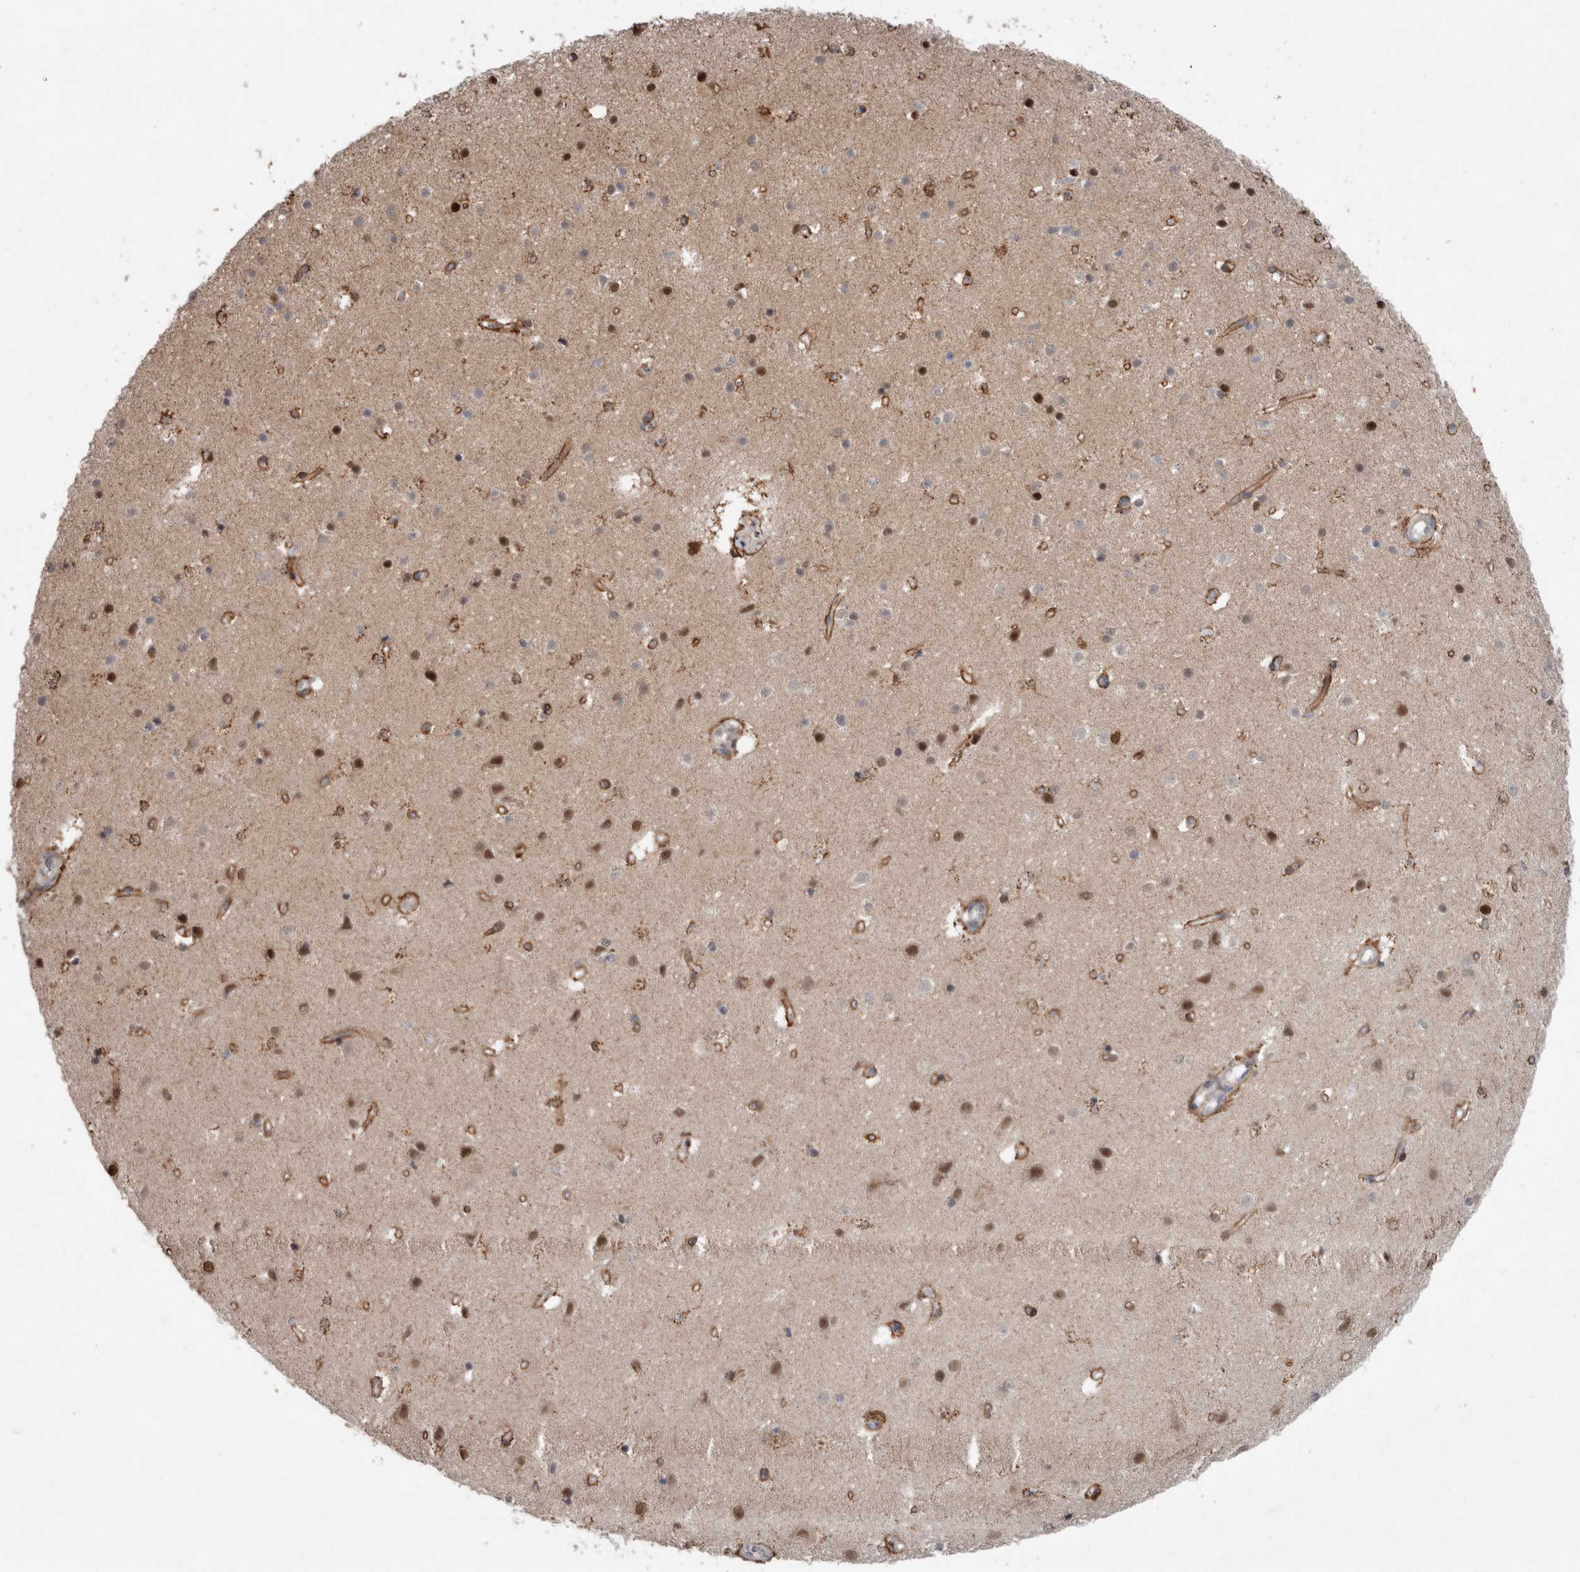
{"staining": {"intensity": "moderate", "quantity": ">75%", "location": "cytoplasmic/membranous"}, "tissue": "cerebral cortex", "cell_type": "Endothelial cells", "image_type": "normal", "snomed": [{"axis": "morphology", "description": "Normal tissue, NOS"}, {"axis": "topography", "description": "Cerebral cortex"}], "caption": "Immunohistochemical staining of benign human cerebral cortex exhibits >75% levels of moderate cytoplasmic/membranous protein positivity in about >75% of endothelial cells.", "gene": "GIMAP6", "patient": {"sex": "male", "age": 54}}